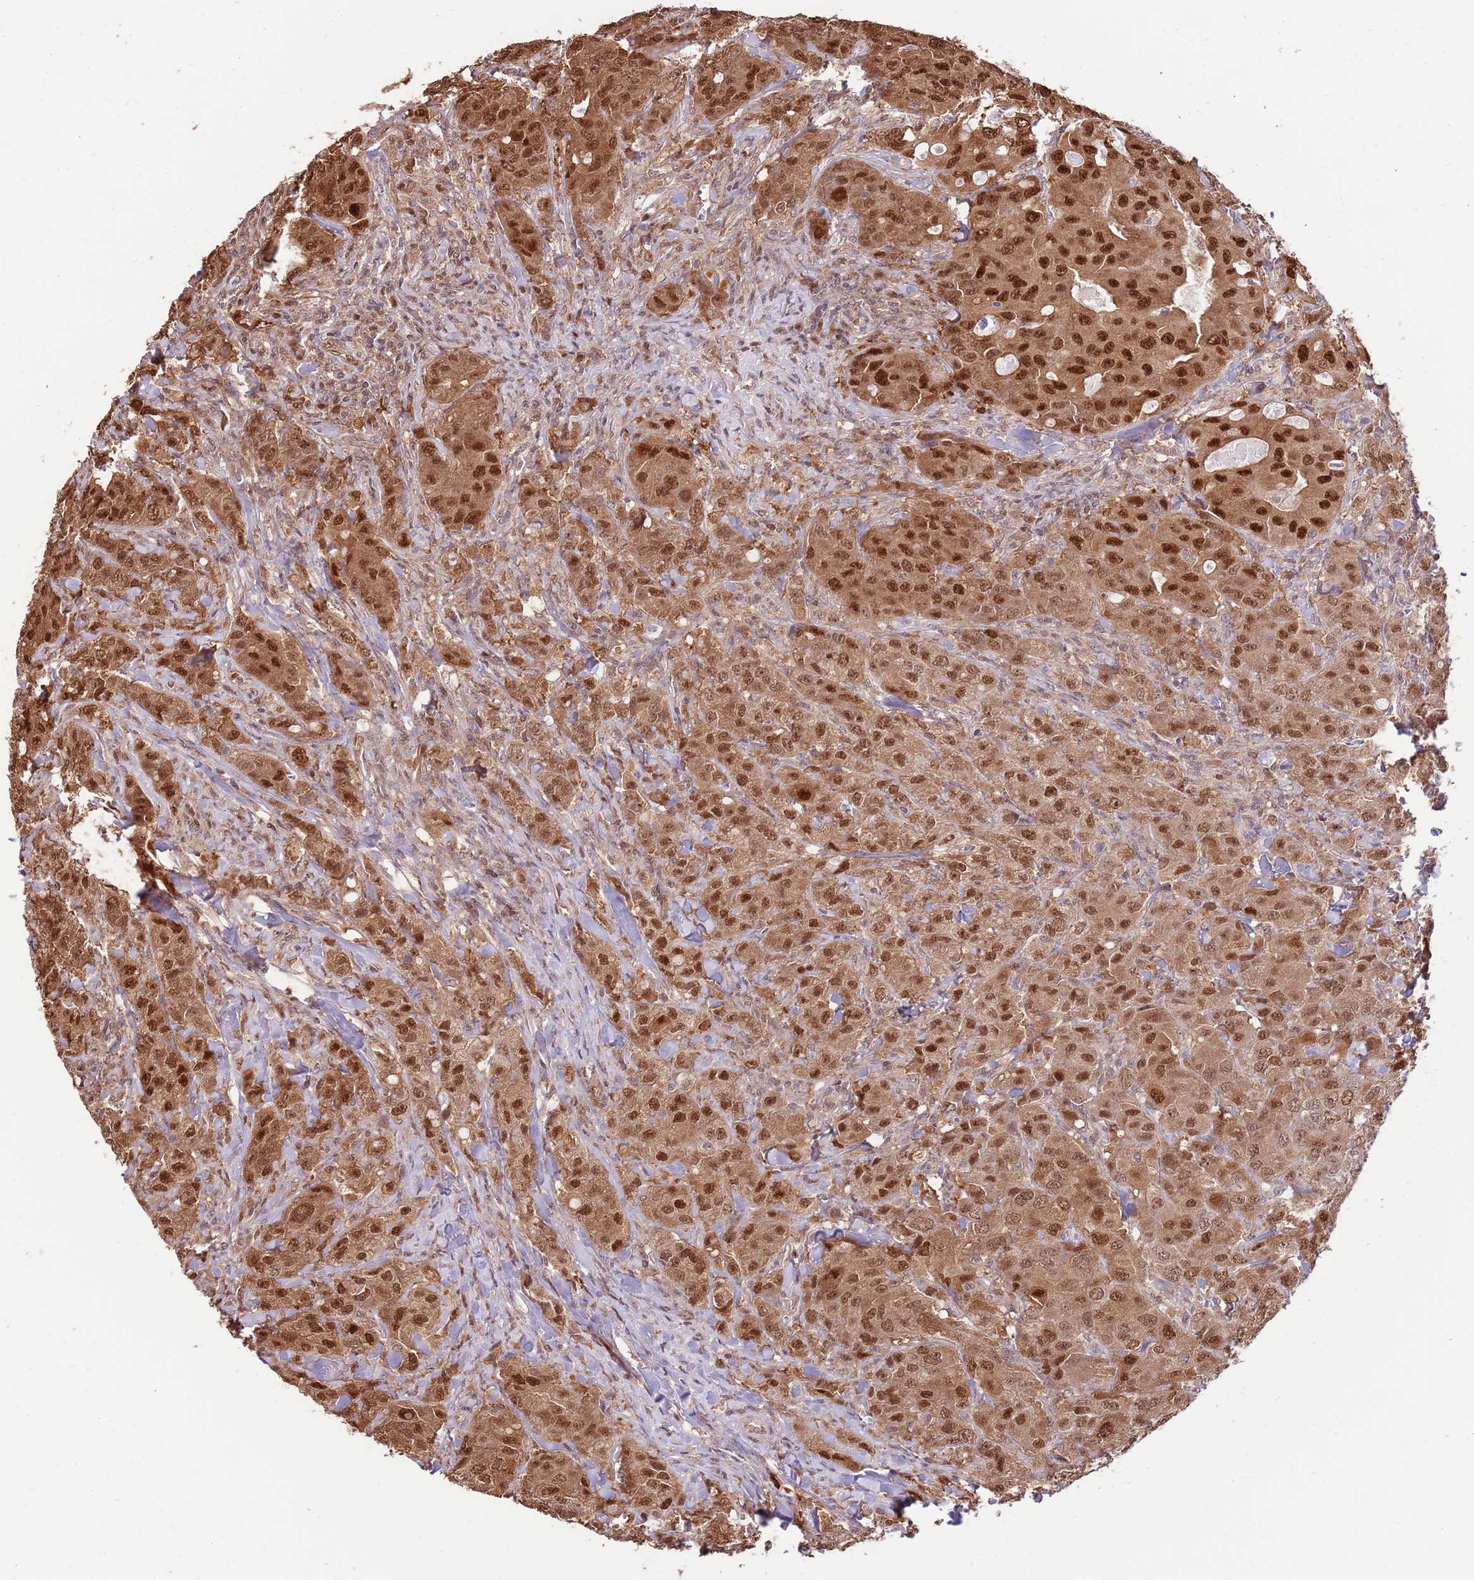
{"staining": {"intensity": "strong", "quantity": ">75%", "location": "nuclear"}, "tissue": "breast cancer", "cell_type": "Tumor cells", "image_type": "cancer", "snomed": [{"axis": "morphology", "description": "Duct carcinoma"}, {"axis": "topography", "description": "Breast"}], "caption": "Strong nuclear staining is appreciated in approximately >75% of tumor cells in breast cancer.", "gene": "NSFL1C", "patient": {"sex": "female", "age": 43}}